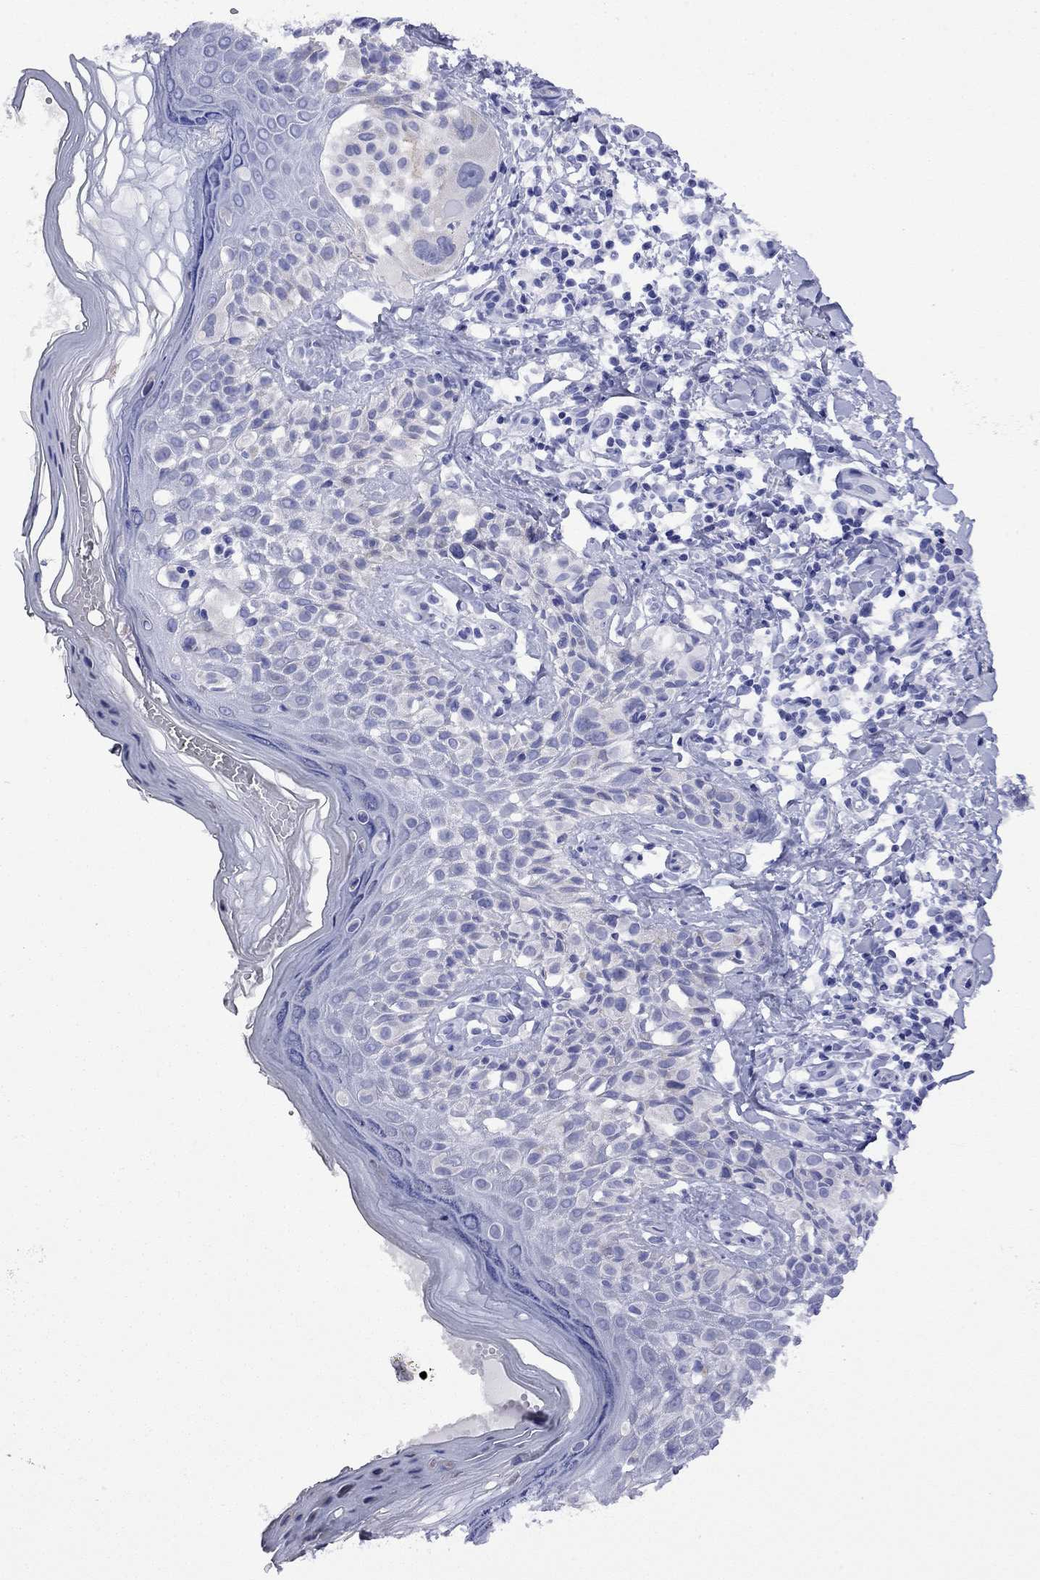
{"staining": {"intensity": "negative", "quantity": "none", "location": "none"}, "tissue": "melanoma", "cell_type": "Tumor cells", "image_type": "cancer", "snomed": [{"axis": "morphology", "description": "Malignant melanoma, NOS"}, {"axis": "topography", "description": "Skin"}], "caption": "Protein analysis of melanoma demonstrates no significant positivity in tumor cells.", "gene": "FIGLA", "patient": {"sex": "female", "age": 73}}